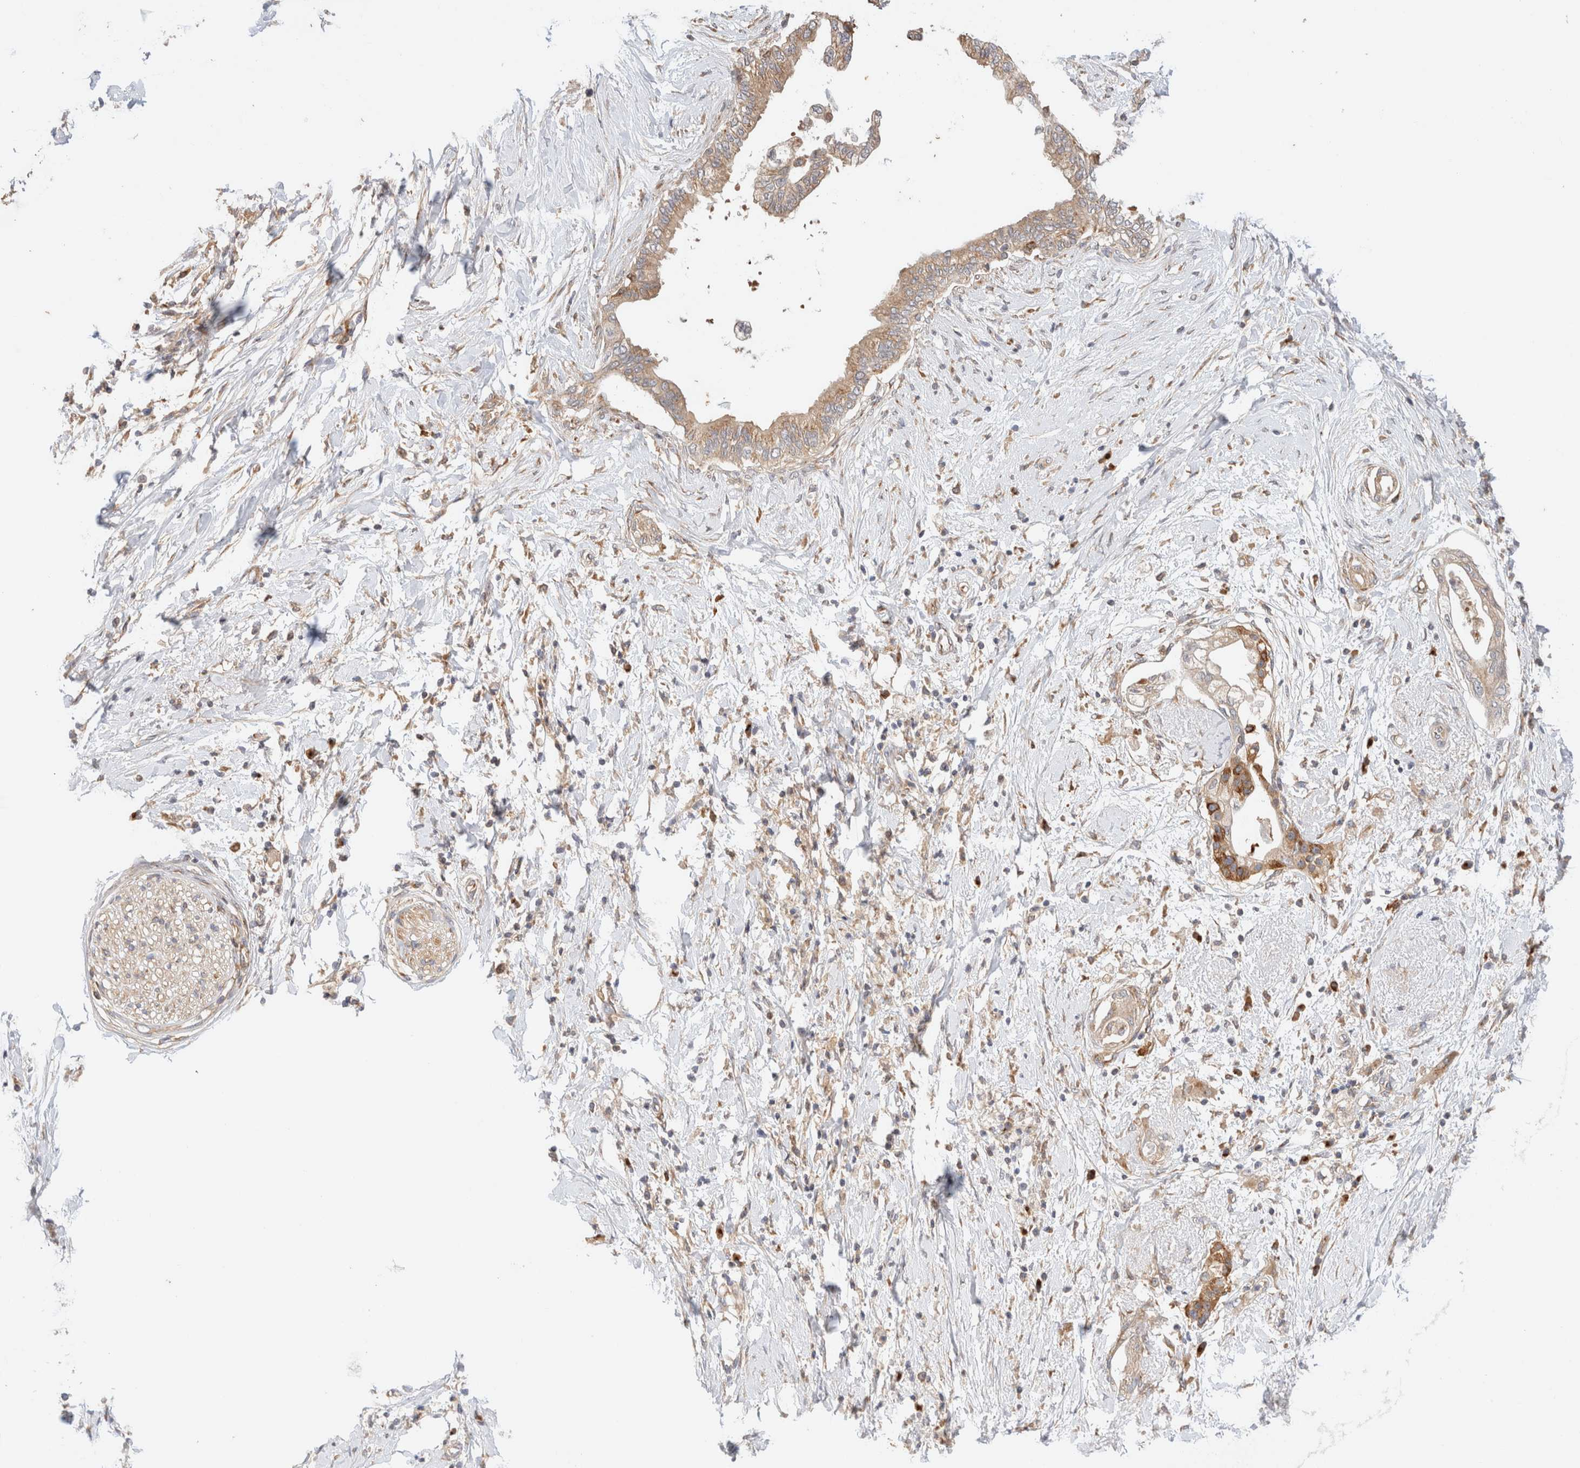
{"staining": {"intensity": "moderate", "quantity": ">75%", "location": "cytoplasmic/membranous"}, "tissue": "pancreatic cancer", "cell_type": "Tumor cells", "image_type": "cancer", "snomed": [{"axis": "morphology", "description": "Normal tissue, NOS"}, {"axis": "morphology", "description": "Adenocarcinoma, NOS"}, {"axis": "topography", "description": "Pancreas"}, {"axis": "topography", "description": "Duodenum"}], "caption": "Adenocarcinoma (pancreatic) stained with a brown dye exhibits moderate cytoplasmic/membranous positive positivity in about >75% of tumor cells.", "gene": "RABEP1", "patient": {"sex": "female", "age": 60}}